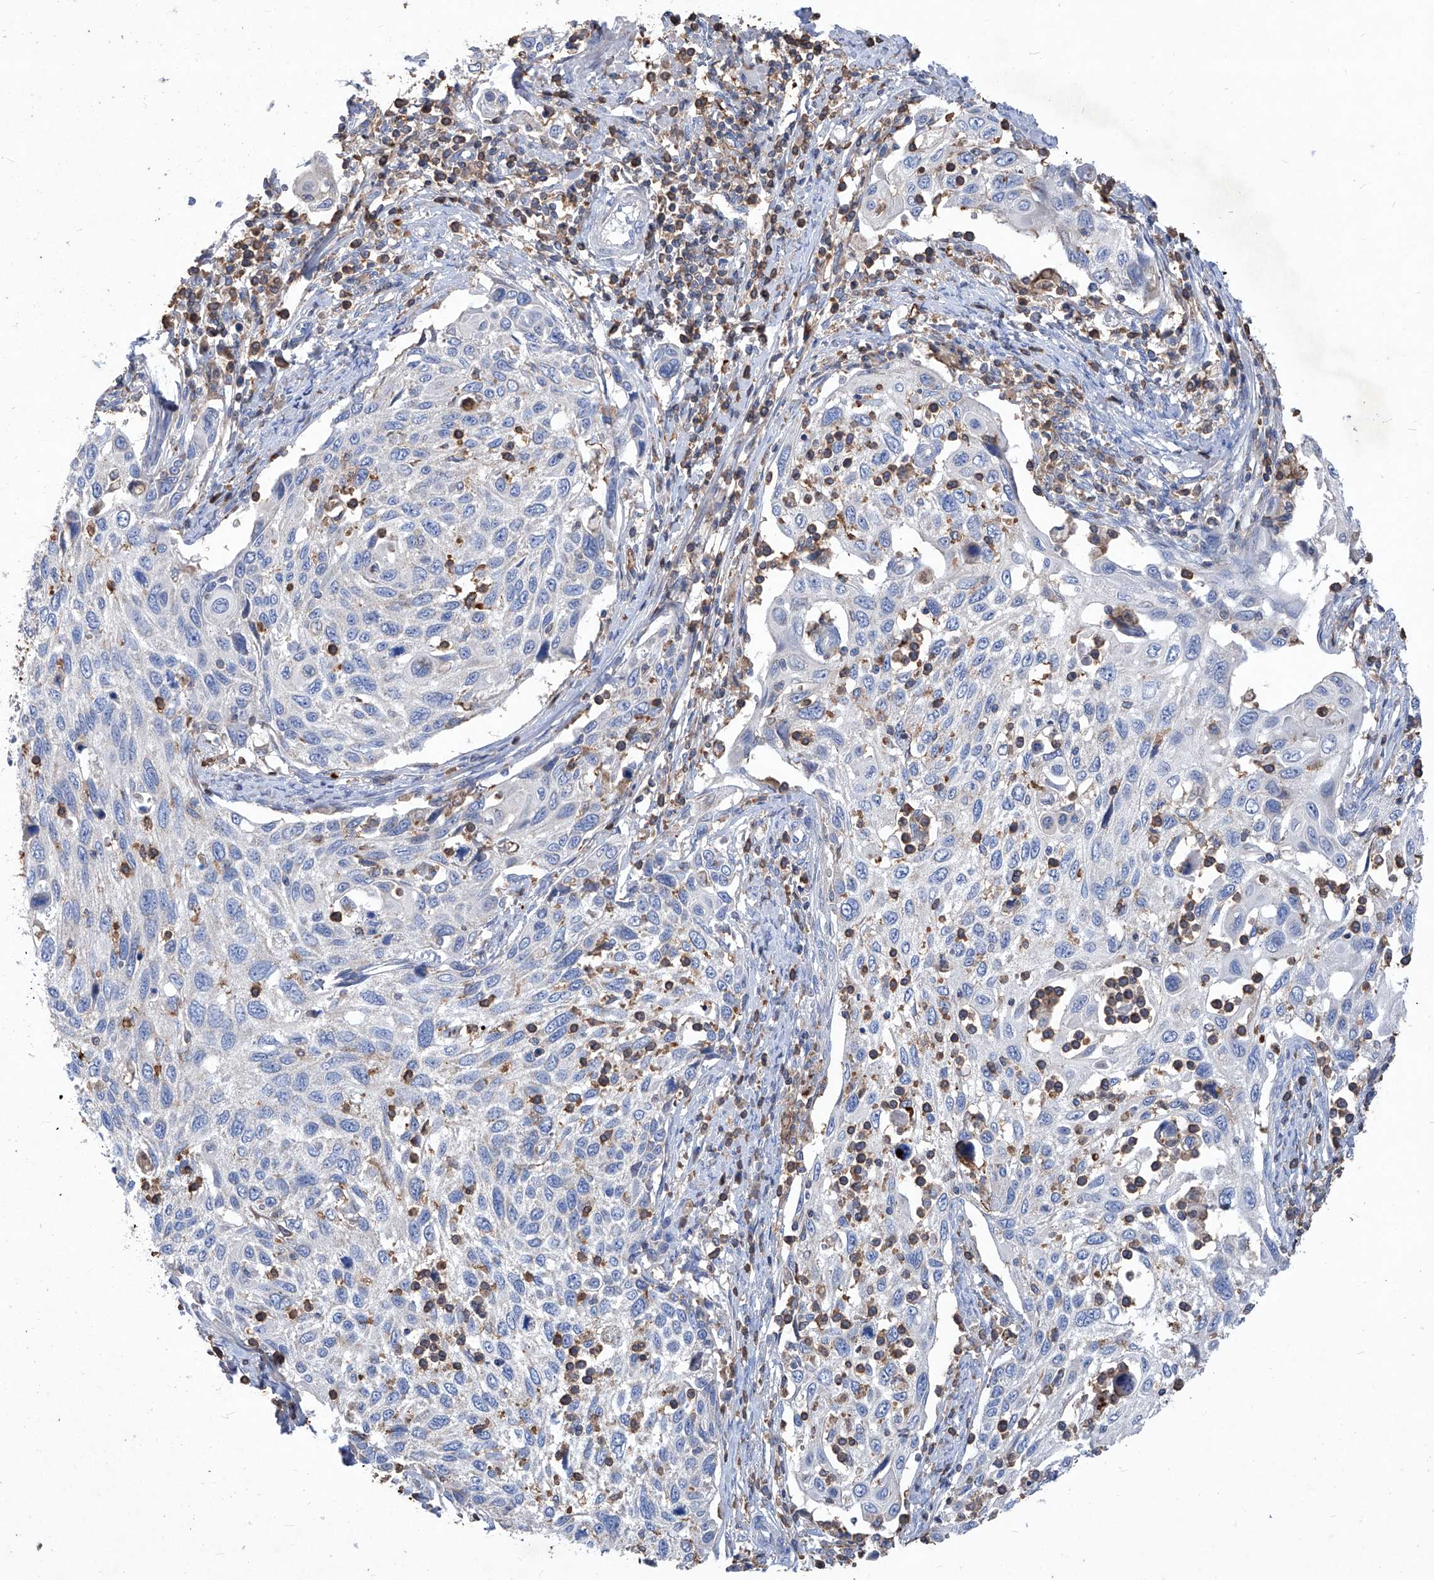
{"staining": {"intensity": "negative", "quantity": "none", "location": "none"}, "tissue": "cervical cancer", "cell_type": "Tumor cells", "image_type": "cancer", "snomed": [{"axis": "morphology", "description": "Squamous cell carcinoma, NOS"}, {"axis": "topography", "description": "Cervix"}], "caption": "Immunohistochemical staining of squamous cell carcinoma (cervical) reveals no significant positivity in tumor cells.", "gene": "EPHA8", "patient": {"sex": "female", "age": 70}}